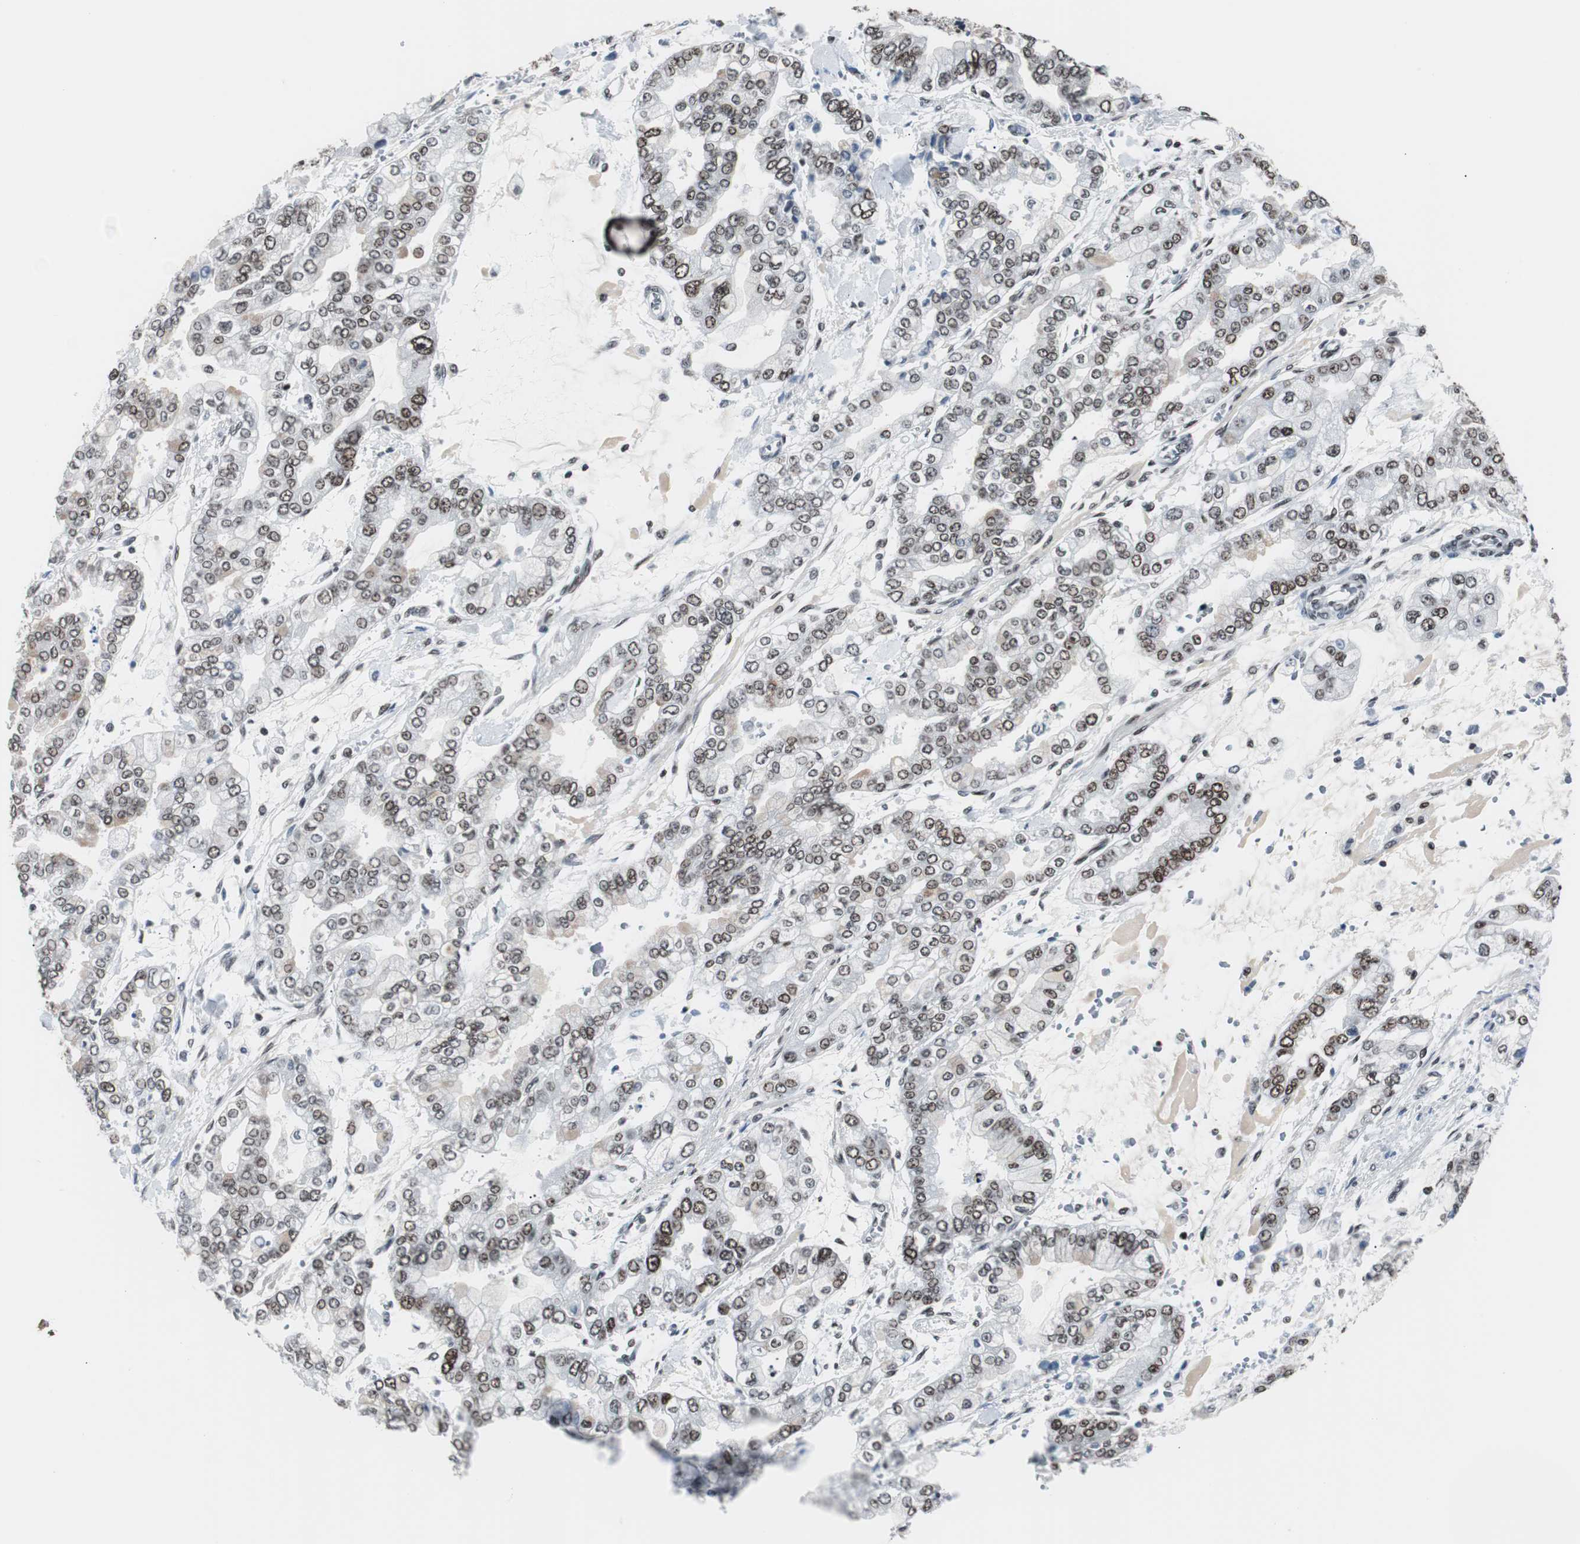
{"staining": {"intensity": "moderate", "quantity": ">75%", "location": "nuclear"}, "tissue": "stomach cancer", "cell_type": "Tumor cells", "image_type": "cancer", "snomed": [{"axis": "morphology", "description": "Normal tissue, NOS"}, {"axis": "morphology", "description": "Adenocarcinoma, NOS"}, {"axis": "topography", "description": "Stomach, upper"}, {"axis": "topography", "description": "Stomach"}], "caption": "Stomach cancer (adenocarcinoma) stained with a protein marker exhibits moderate staining in tumor cells.", "gene": "XRCC1", "patient": {"sex": "male", "age": 76}}